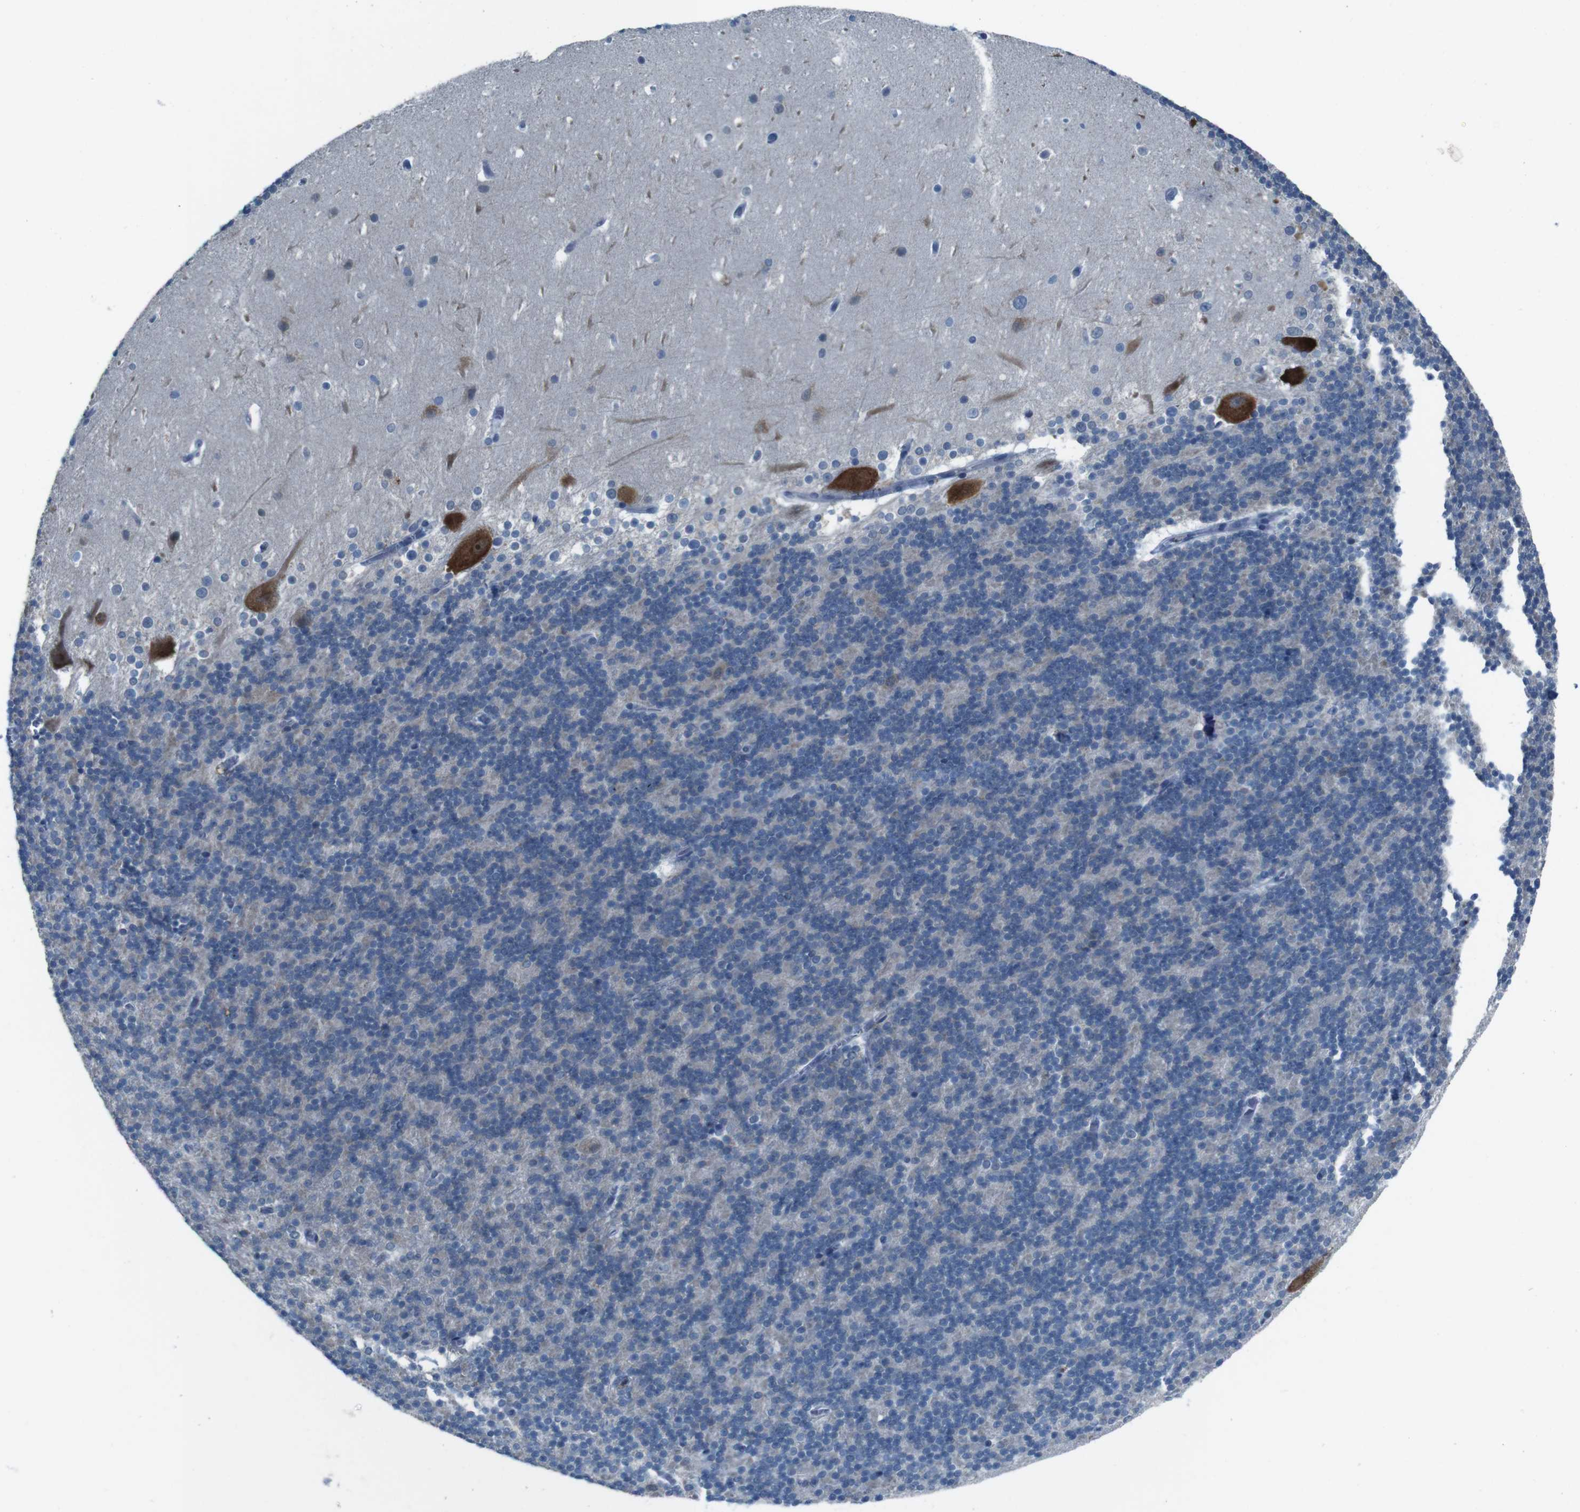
{"staining": {"intensity": "negative", "quantity": "none", "location": "none"}, "tissue": "cerebellum", "cell_type": "Cells in granular layer", "image_type": "normal", "snomed": [{"axis": "morphology", "description": "Normal tissue, NOS"}, {"axis": "topography", "description": "Cerebellum"}], "caption": "Immunohistochemistry (IHC) histopathology image of benign cerebellum stained for a protein (brown), which shows no expression in cells in granular layer. (DAB (3,3'-diaminobenzidine) immunohistochemistry, high magnification).", "gene": "CDHR2", "patient": {"sex": "female", "age": 19}}